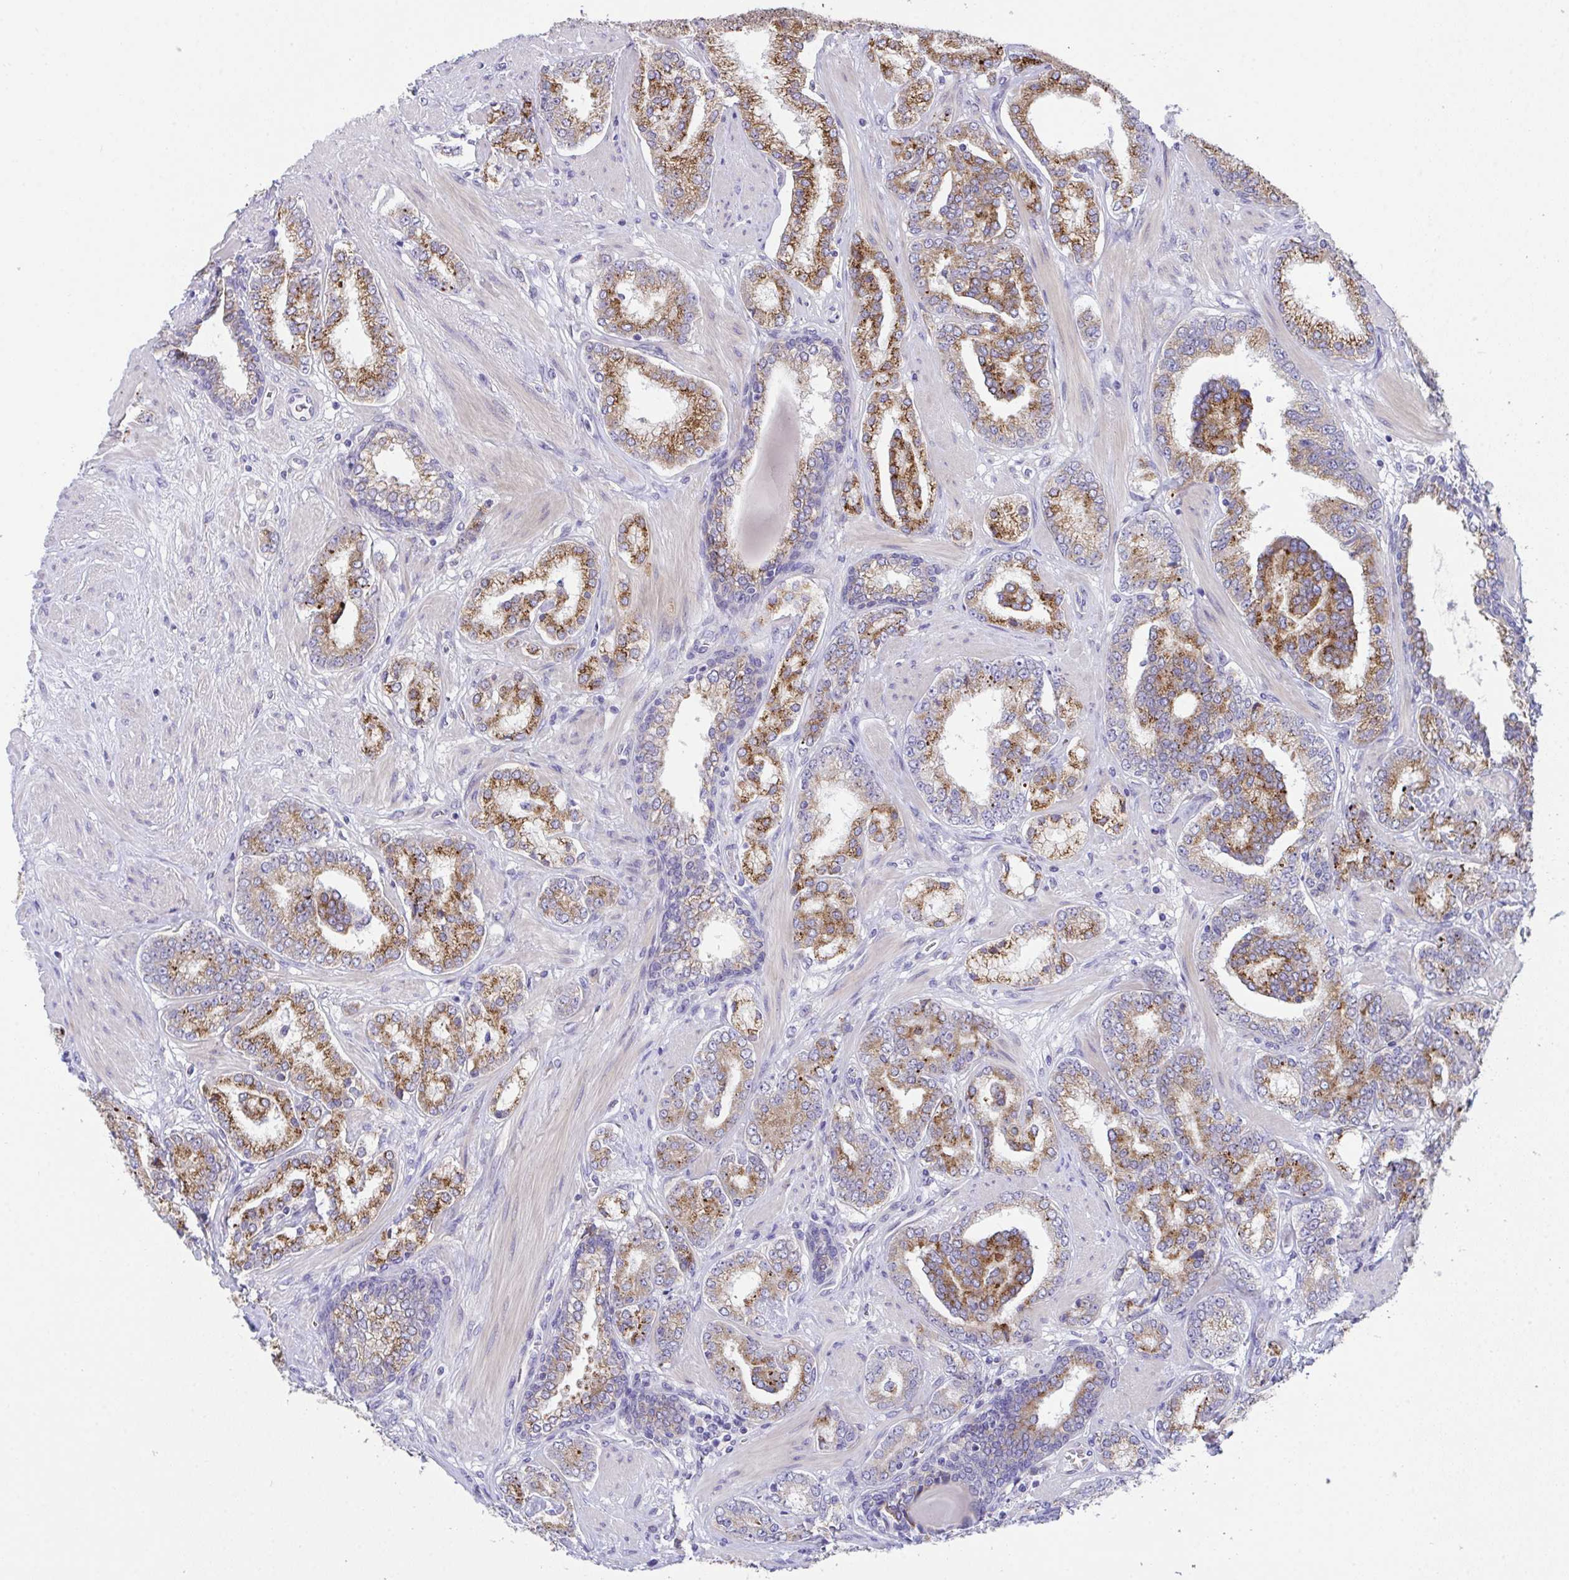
{"staining": {"intensity": "strong", "quantity": ">75%", "location": "cytoplasmic/membranous"}, "tissue": "prostate cancer", "cell_type": "Tumor cells", "image_type": "cancer", "snomed": [{"axis": "morphology", "description": "Adenocarcinoma, High grade"}, {"axis": "topography", "description": "Prostate"}], "caption": "This micrograph shows IHC staining of human prostate cancer, with high strong cytoplasmic/membranous positivity in approximately >75% of tumor cells.", "gene": "MIA3", "patient": {"sex": "male", "age": 62}}